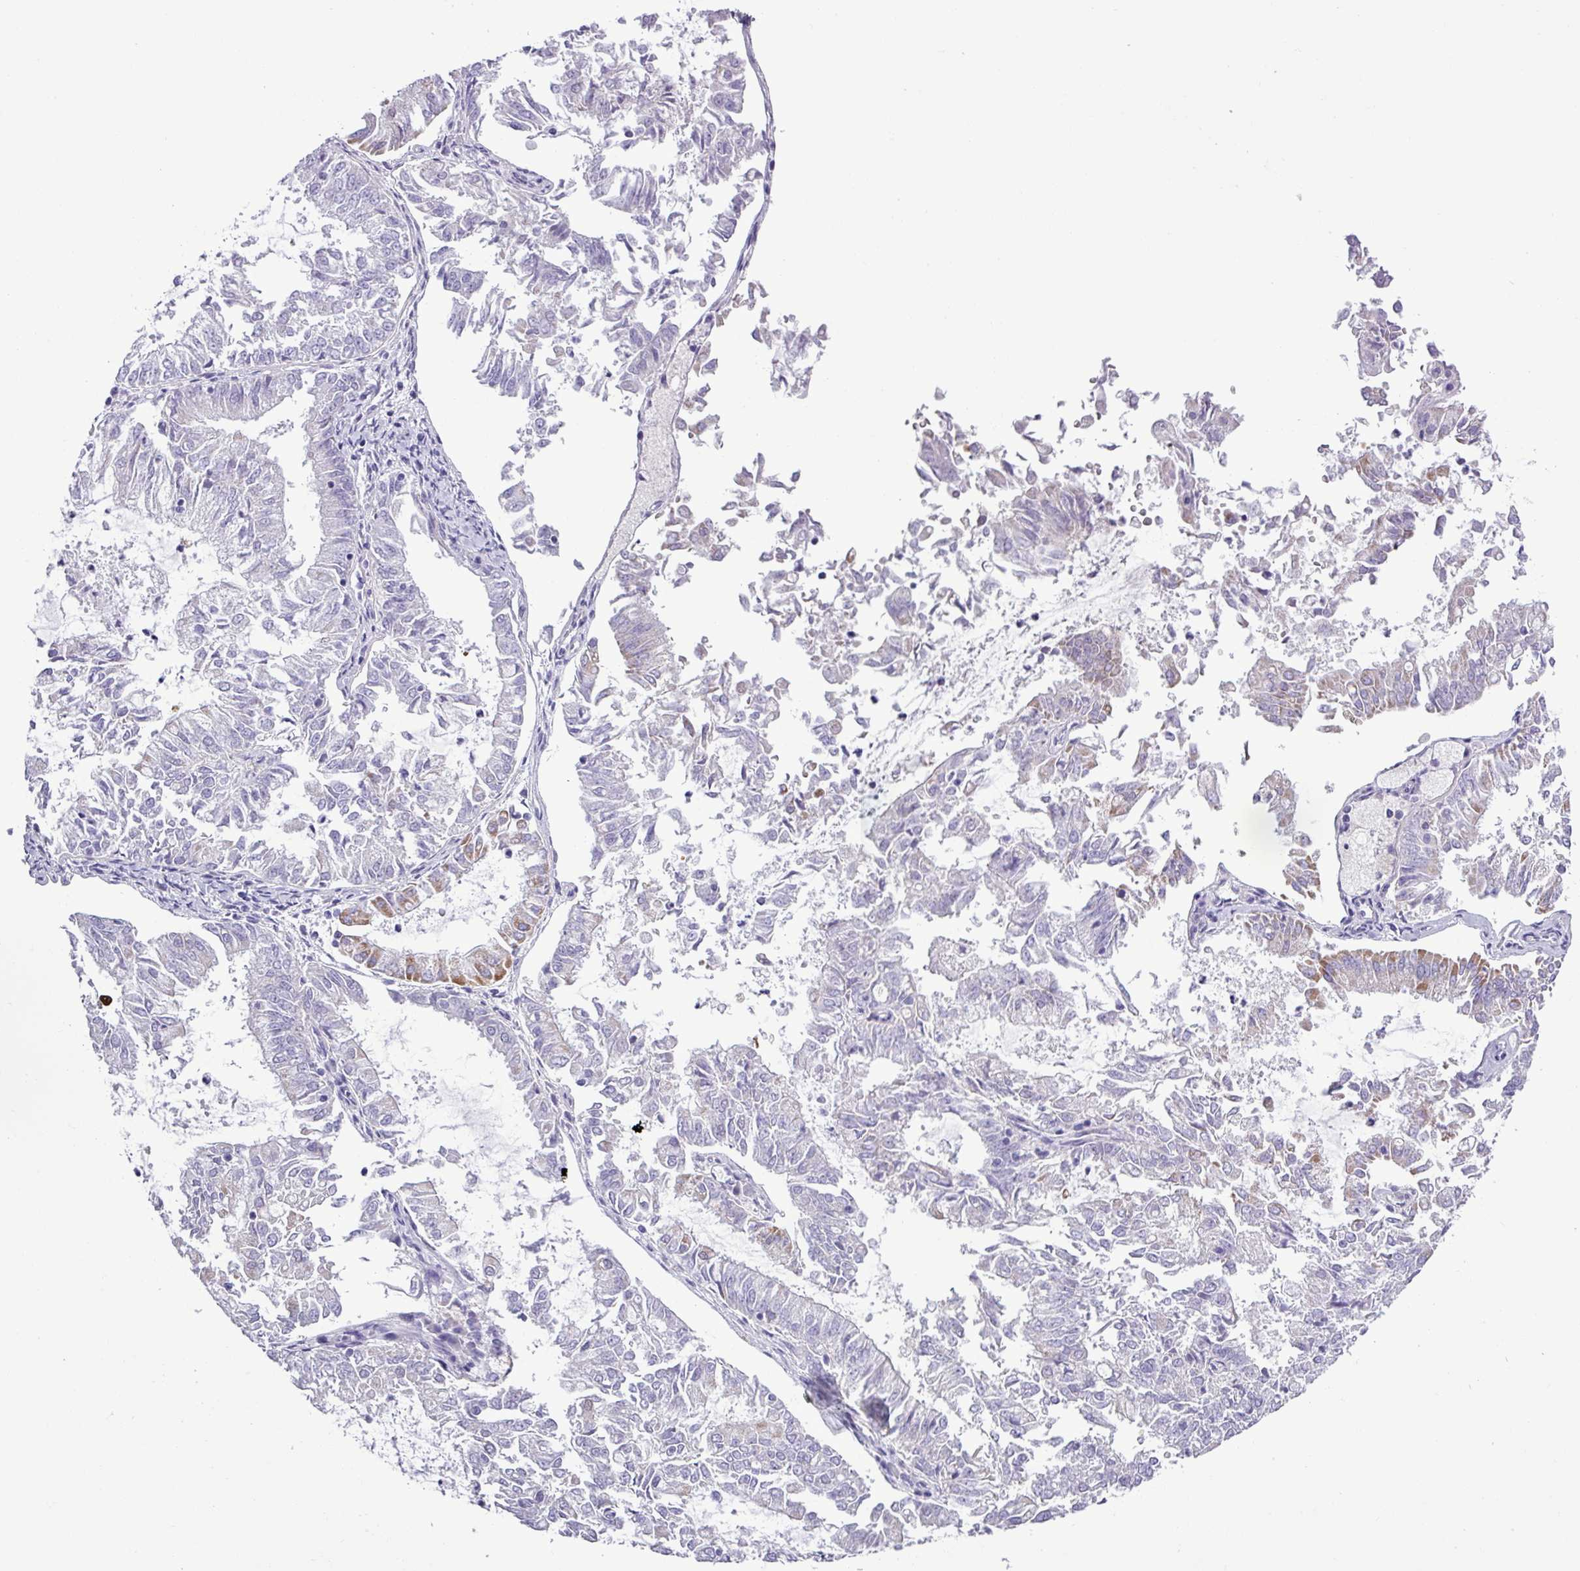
{"staining": {"intensity": "moderate", "quantity": "<25%", "location": "cytoplasmic/membranous"}, "tissue": "endometrial cancer", "cell_type": "Tumor cells", "image_type": "cancer", "snomed": [{"axis": "morphology", "description": "Adenocarcinoma, NOS"}, {"axis": "topography", "description": "Endometrium"}], "caption": "This photomicrograph demonstrates IHC staining of human endometrial adenocarcinoma, with low moderate cytoplasmic/membranous expression in approximately <25% of tumor cells.", "gene": "ALDH3A1", "patient": {"sex": "female", "age": 57}}